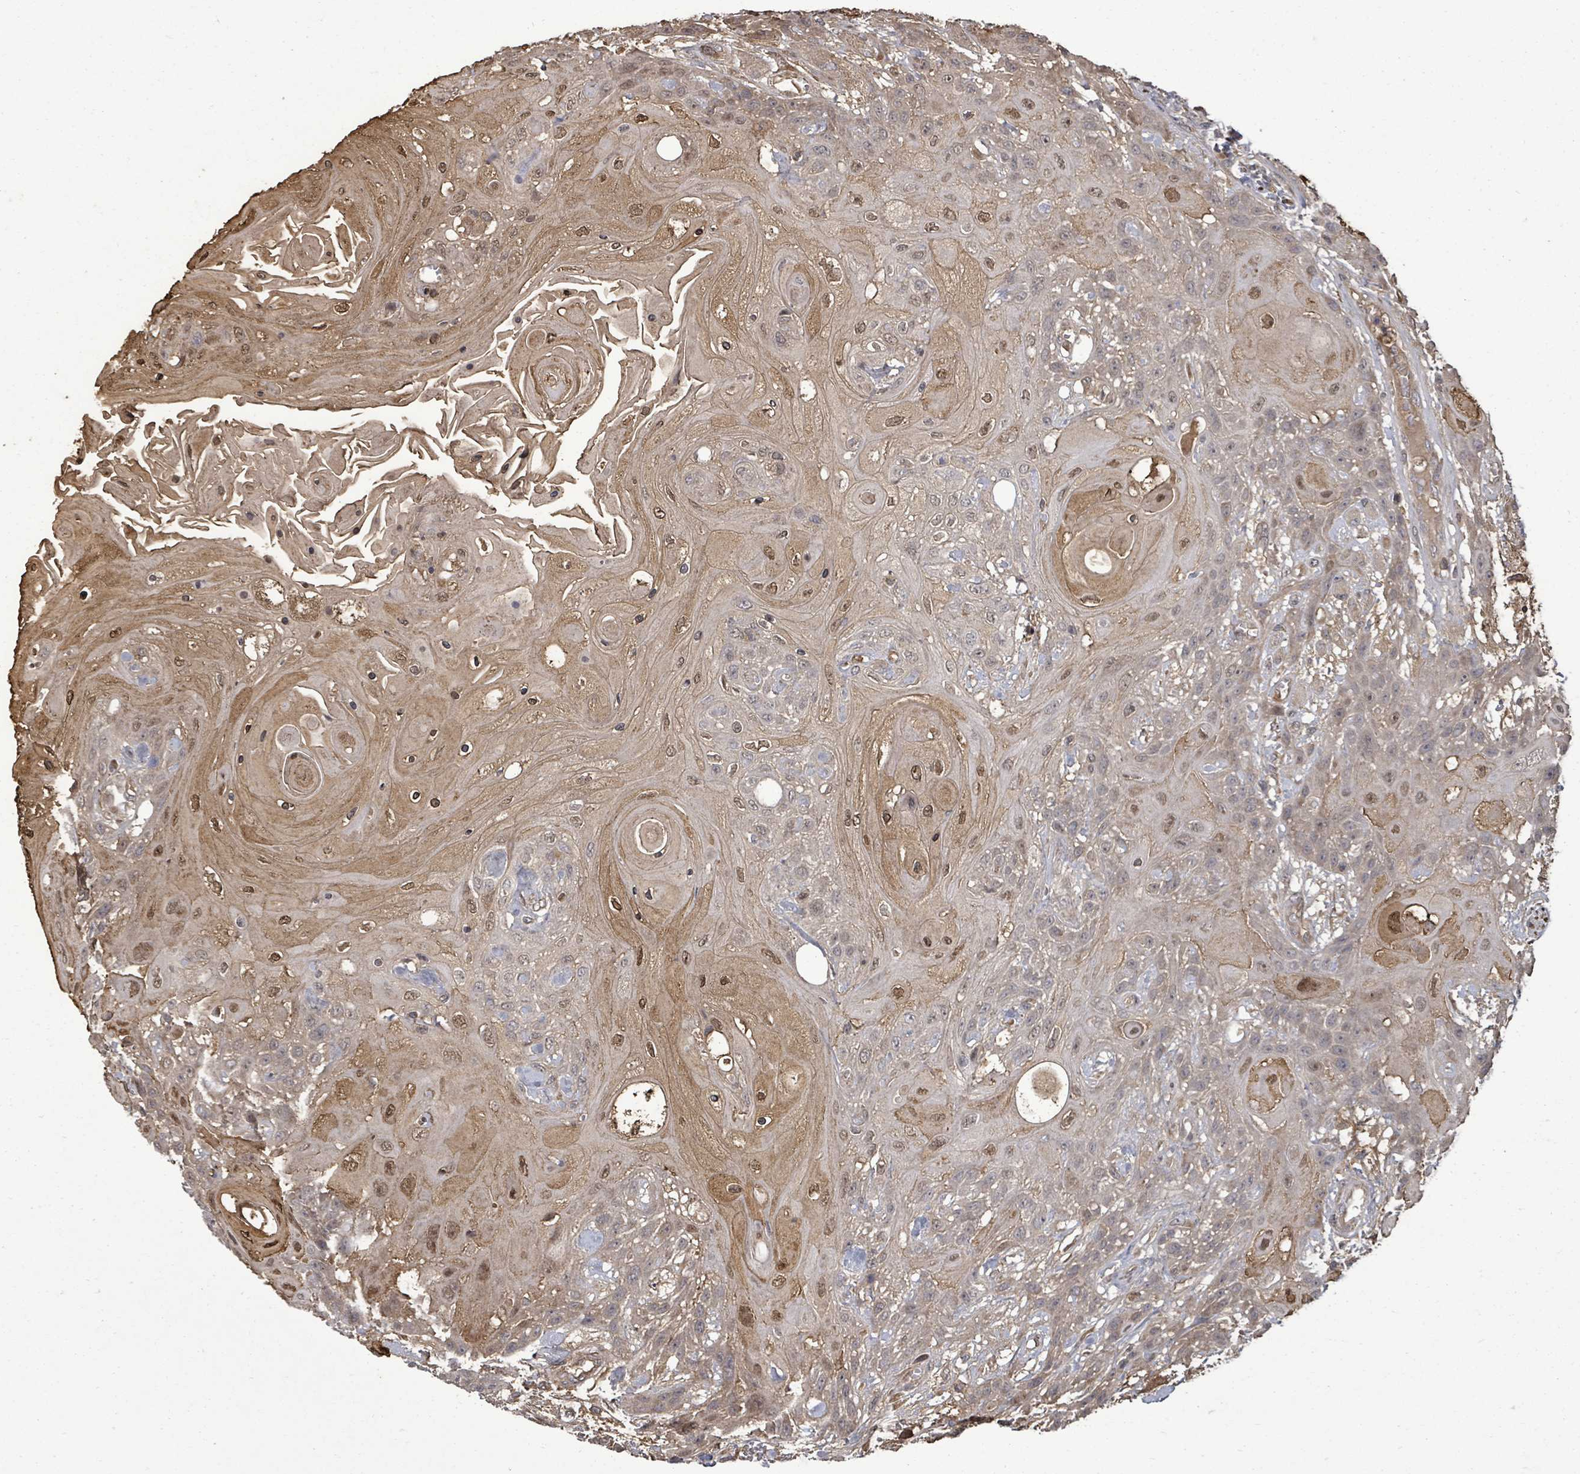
{"staining": {"intensity": "moderate", "quantity": "25%-75%", "location": "cytoplasmic/membranous,nuclear"}, "tissue": "head and neck cancer", "cell_type": "Tumor cells", "image_type": "cancer", "snomed": [{"axis": "morphology", "description": "Squamous cell carcinoma, NOS"}, {"axis": "topography", "description": "Head-Neck"}], "caption": "The histopathology image displays a brown stain indicating the presence of a protein in the cytoplasmic/membranous and nuclear of tumor cells in head and neck cancer.", "gene": "KRTAP27-1", "patient": {"sex": "female", "age": 43}}